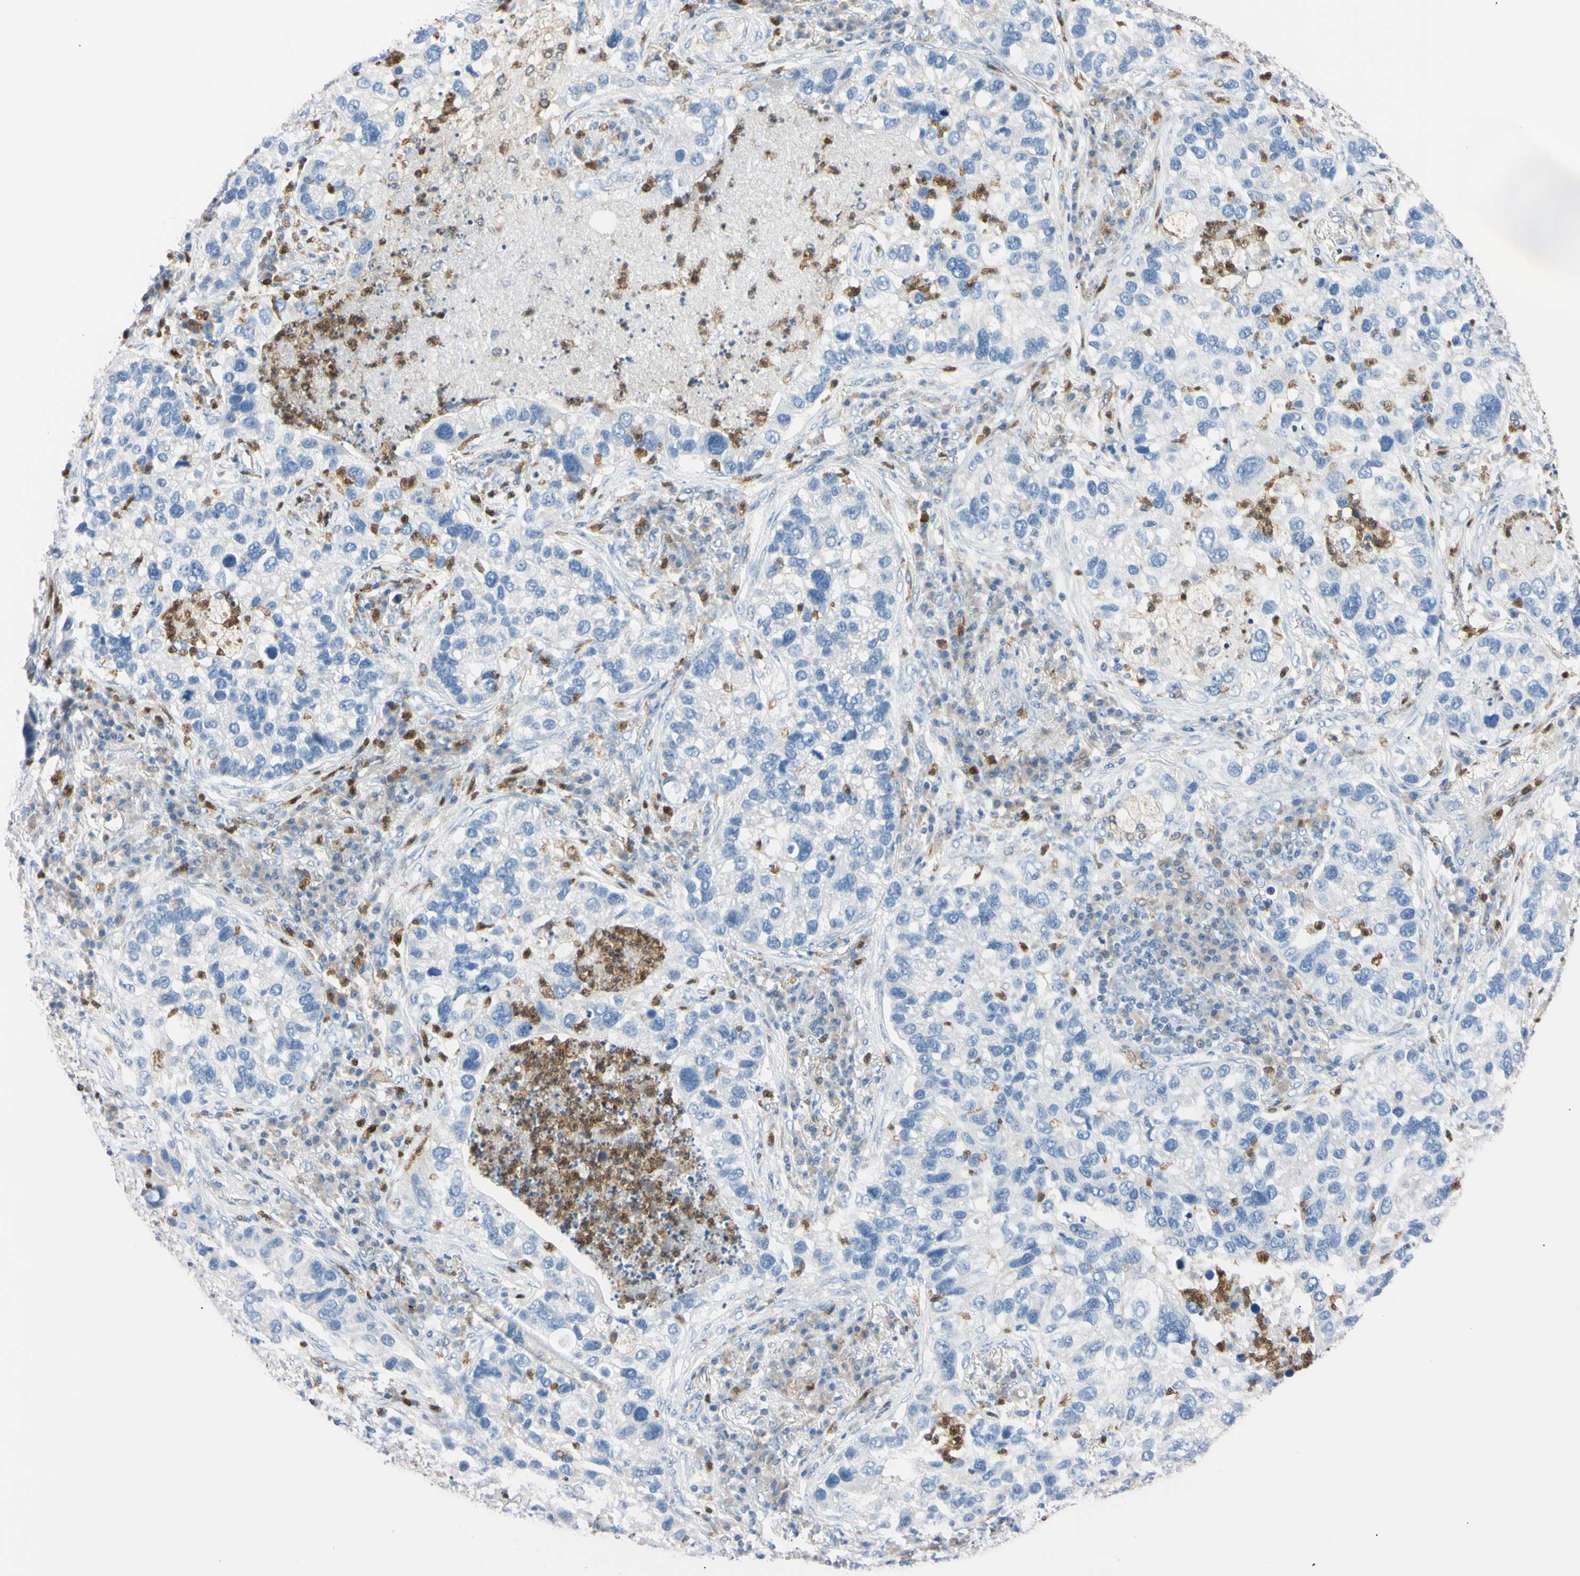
{"staining": {"intensity": "negative", "quantity": "none", "location": "none"}, "tissue": "lung cancer", "cell_type": "Tumor cells", "image_type": "cancer", "snomed": [{"axis": "morphology", "description": "Normal tissue, NOS"}, {"axis": "morphology", "description": "Adenocarcinoma, NOS"}, {"axis": "topography", "description": "Bronchus"}, {"axis": "topography", "description": "Lung"}], "caption": "A micrograph of human lung cancer (adenocarcinoma) is negative for staining in tumor cells.", "gene": "NCF4", "patient": {"sex": "male", "age": 54}}